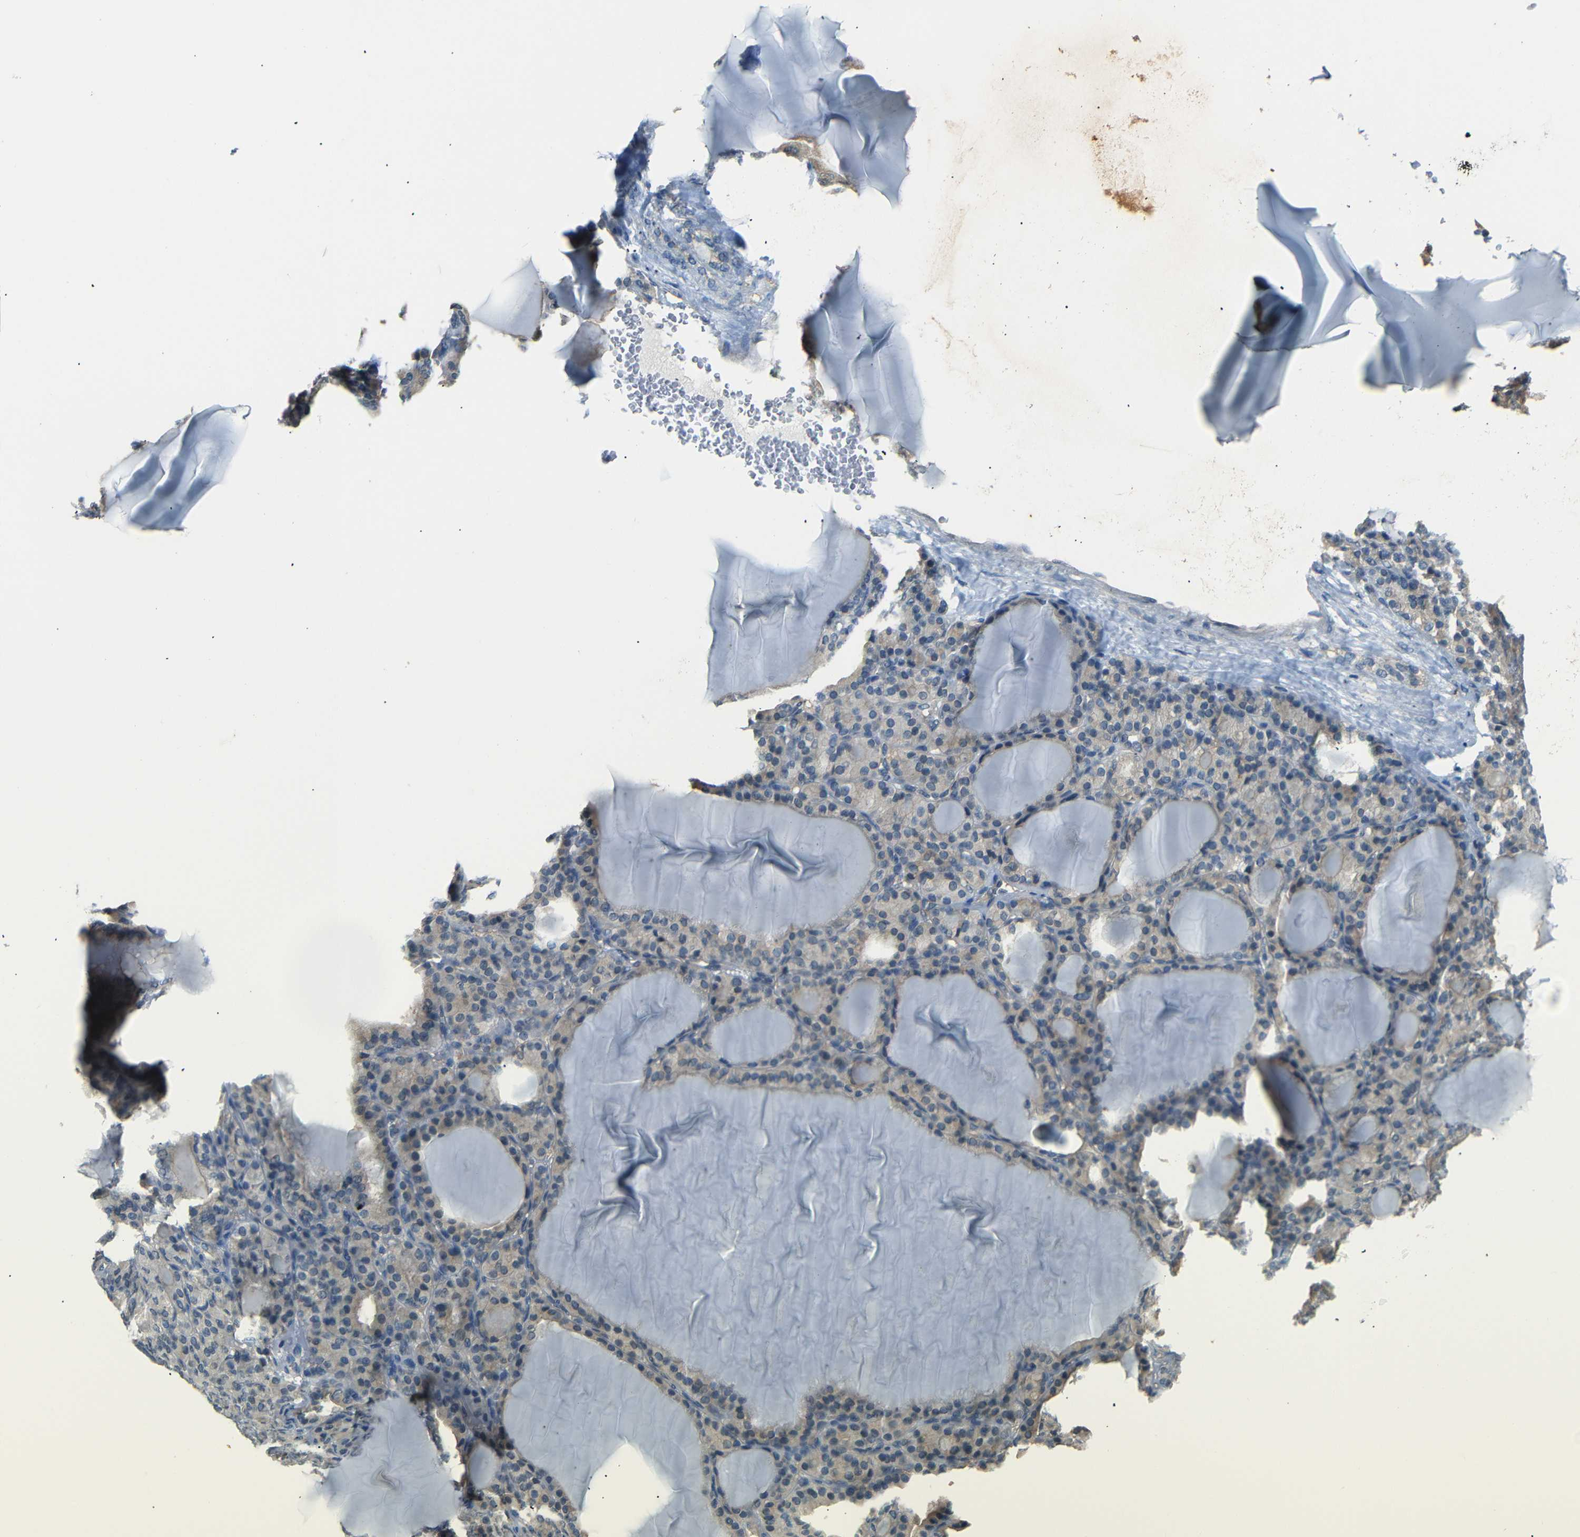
{"staining": {"intensity": "weak", "quantity": "25%-75%", "location": "cytoplasmic/membranous"}, "tissue": "thyroid gland", "cell_type": "Glandular cells", "image_type": "normal", "snomed": [{"axis": "morphology", "description": "Normal tissue, NOS"}, {"axis": "topography", "description": "Thyroid gland"}], "caption": "High-power microscopy captured an immunohistochemistry photomicrograph of unremarkable thyroid gland, revealing weak cytoplasmic/membranous expression in about 25%-75% of glandular cells.", "gene": "SFN", "patient": {"sex": "female", "age": 28}}